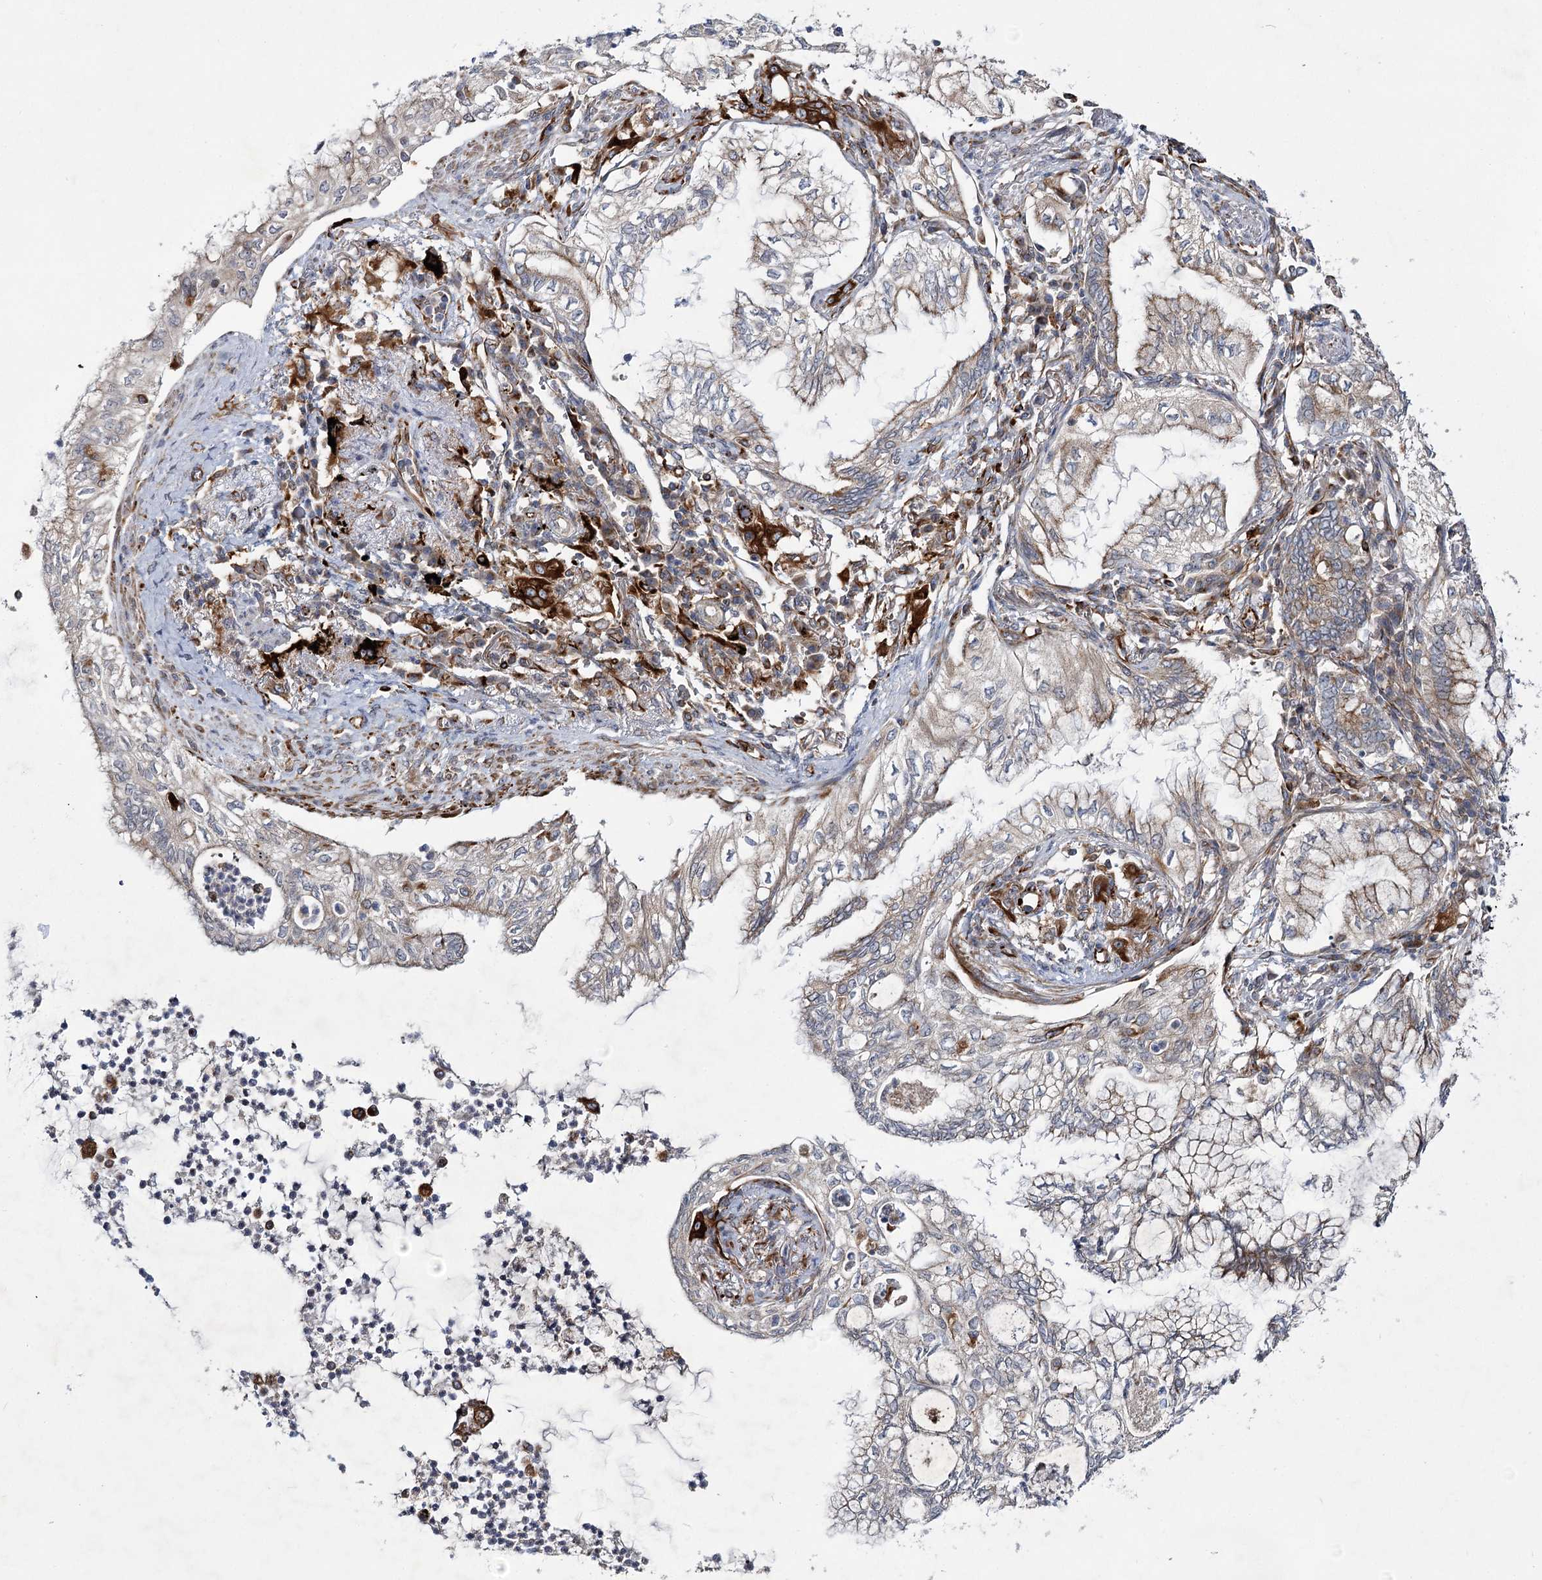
{"staining": {"intensity": "weak", "quantity": "25%-75%", "location": "cytoplasmic/membranous"}, "tissue": "lung cancer", "cell_type": "Tumor cells", "image_type": "cancer", "snomed": [{"axis": "morphology", "description": "Adenocarcinoma, NOS"}, {"axis": "topography", "description": "Lung"}], "caption": "Lung adenocarcinoma stained with immunohistochemistry (IHC) demonstrates weak cytoplasmic/membranous positivity in about 25%-75% of tumor cells.", "gene": "DPEP2", "patient": {"sex": "female", "age": 70}}